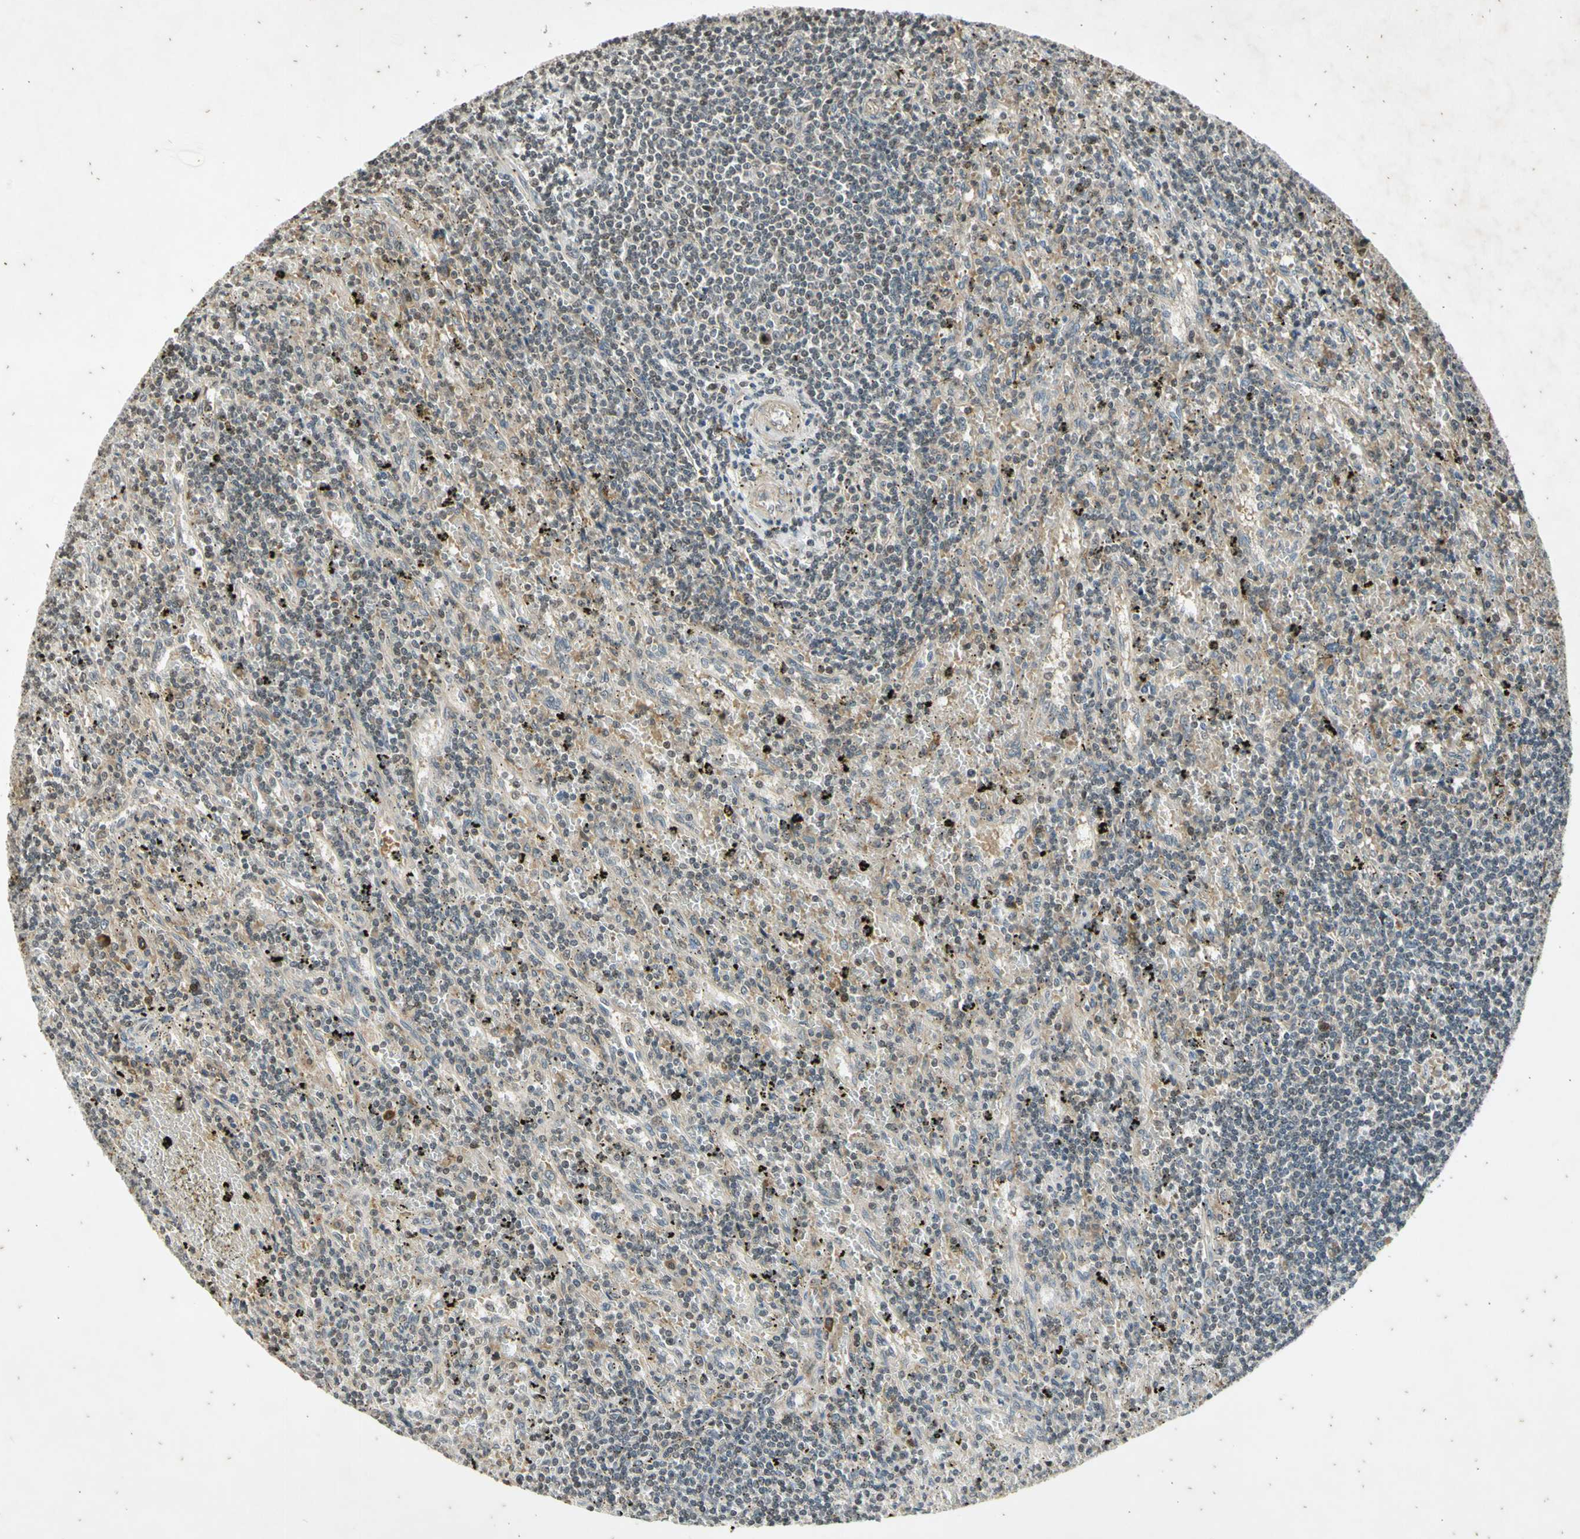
{"staining": {"intensity": "weak", "quantity": "<25%", "location": "nuclear"}, "tissue": "lymphoma", "cell_type": "Tumor cells", "image_type": "cancer", "snomed": [{"axis": "morphology", "description": "Malignant lymphoma, non-Hodgkin's type, Low grade"}, {"axis": "topography", "description": "Spleen"}], "caption": "Immunohistochemistry of human malignant lymphoma, non-Hodgkin's type (low-grade) shows no staining in tumor cells.", "gene": "EFNB2", "patient": {"sex": "male", "age": 76}}